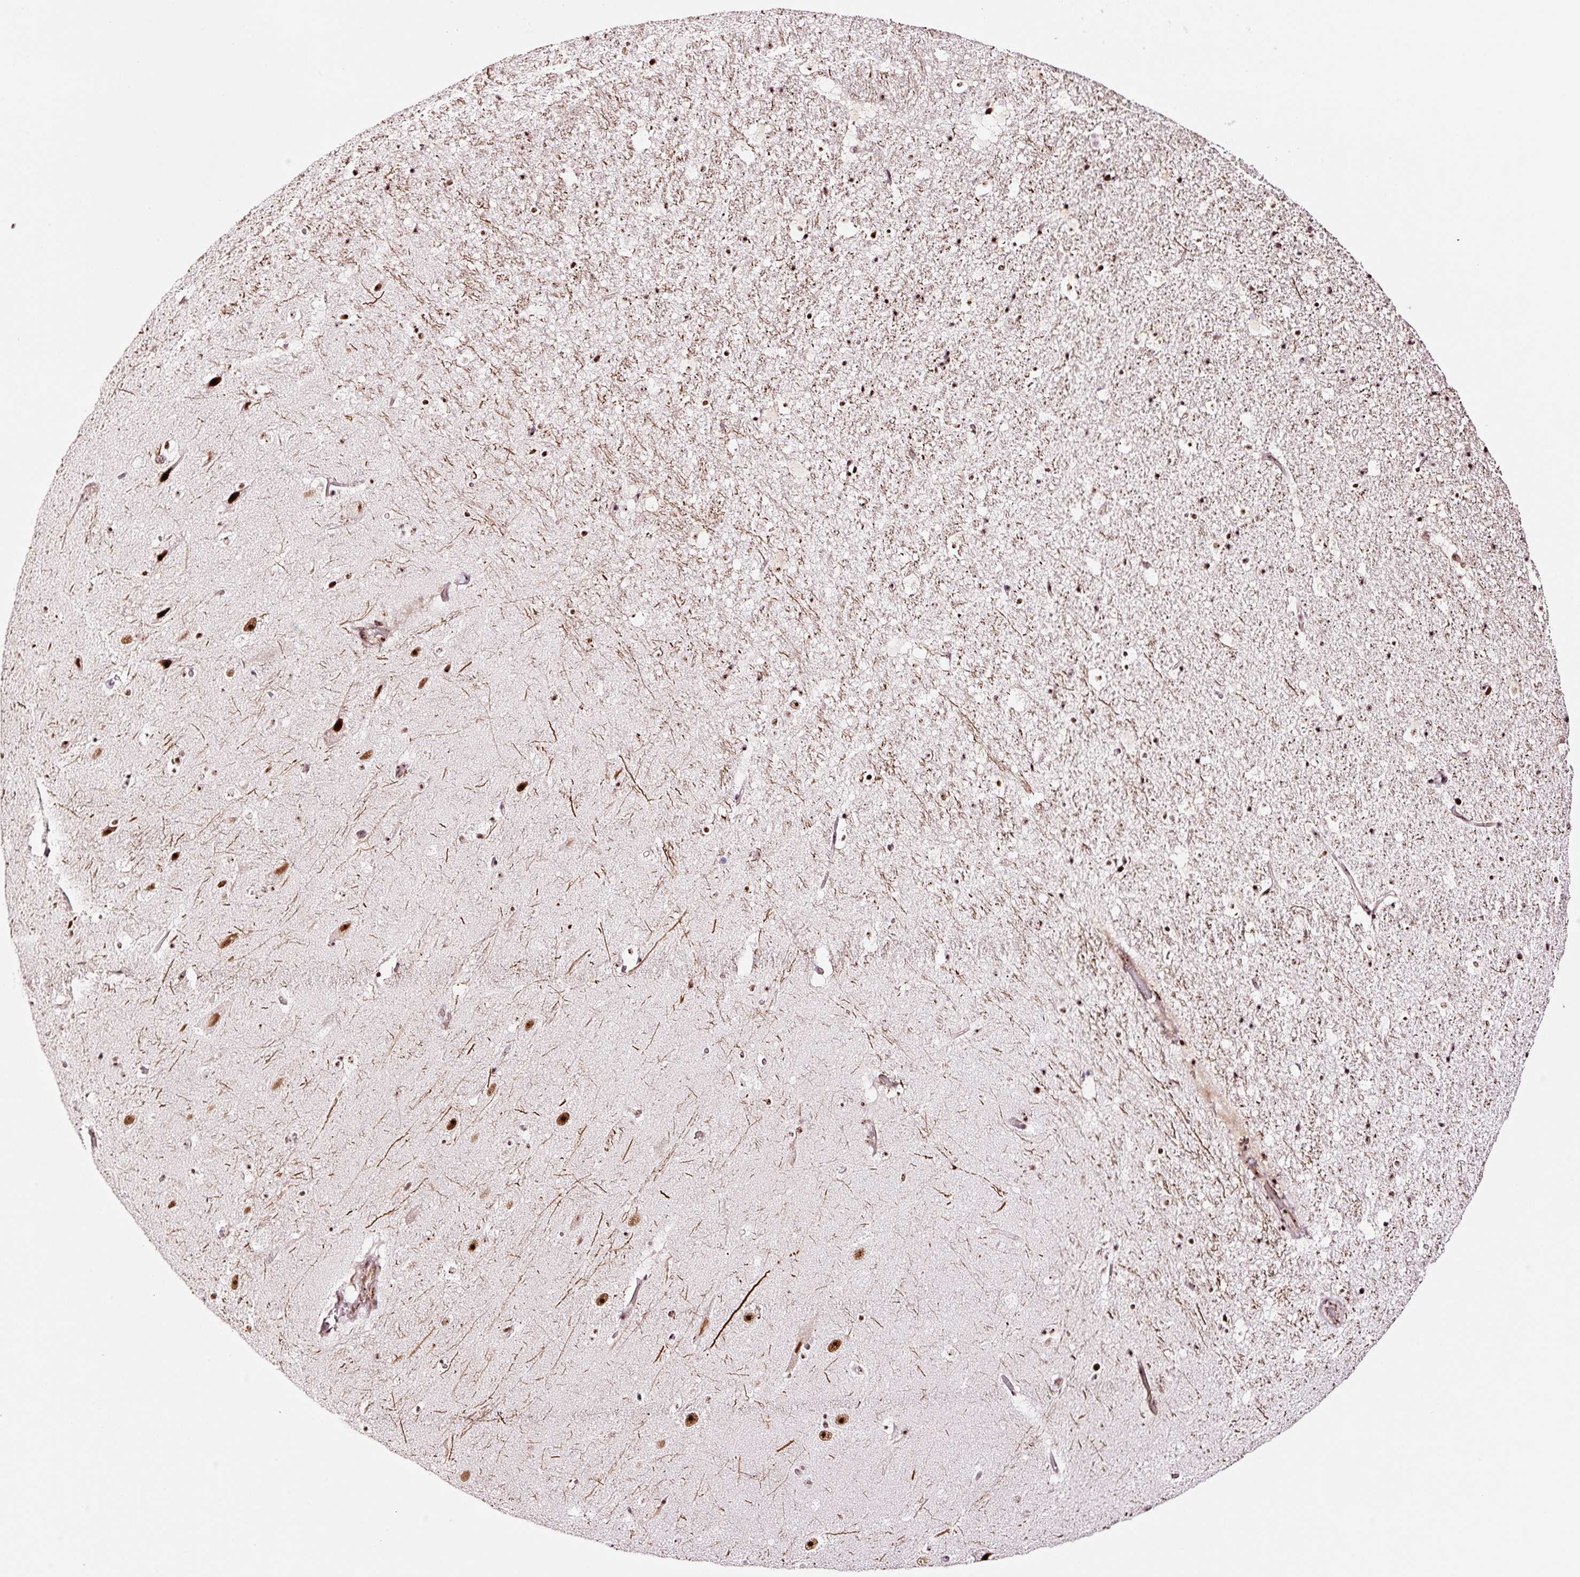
{"staining": {"intensity": "moderate", "quantity": "25%-75%", "location": "nuclear"}, "tissue": "hippocampus", "cell_type": "Glial cells", "image_type": "normal", "snomed": [{"axis": "morphology", "description": "Normal tissue, NOS"}, {"axis": "topography", "description": "Hippocampus"}], "caption": "The micrograph shows a brown stain indicating the presence of a protein in the nuclear of glial cells in hippocampus. (DAB (3,3'-diaminobenzidine) = brown stain, brightfield microscopy at high magnification).", "gene": "GNL3", "patient": {"sex": "male", "age": 37}}